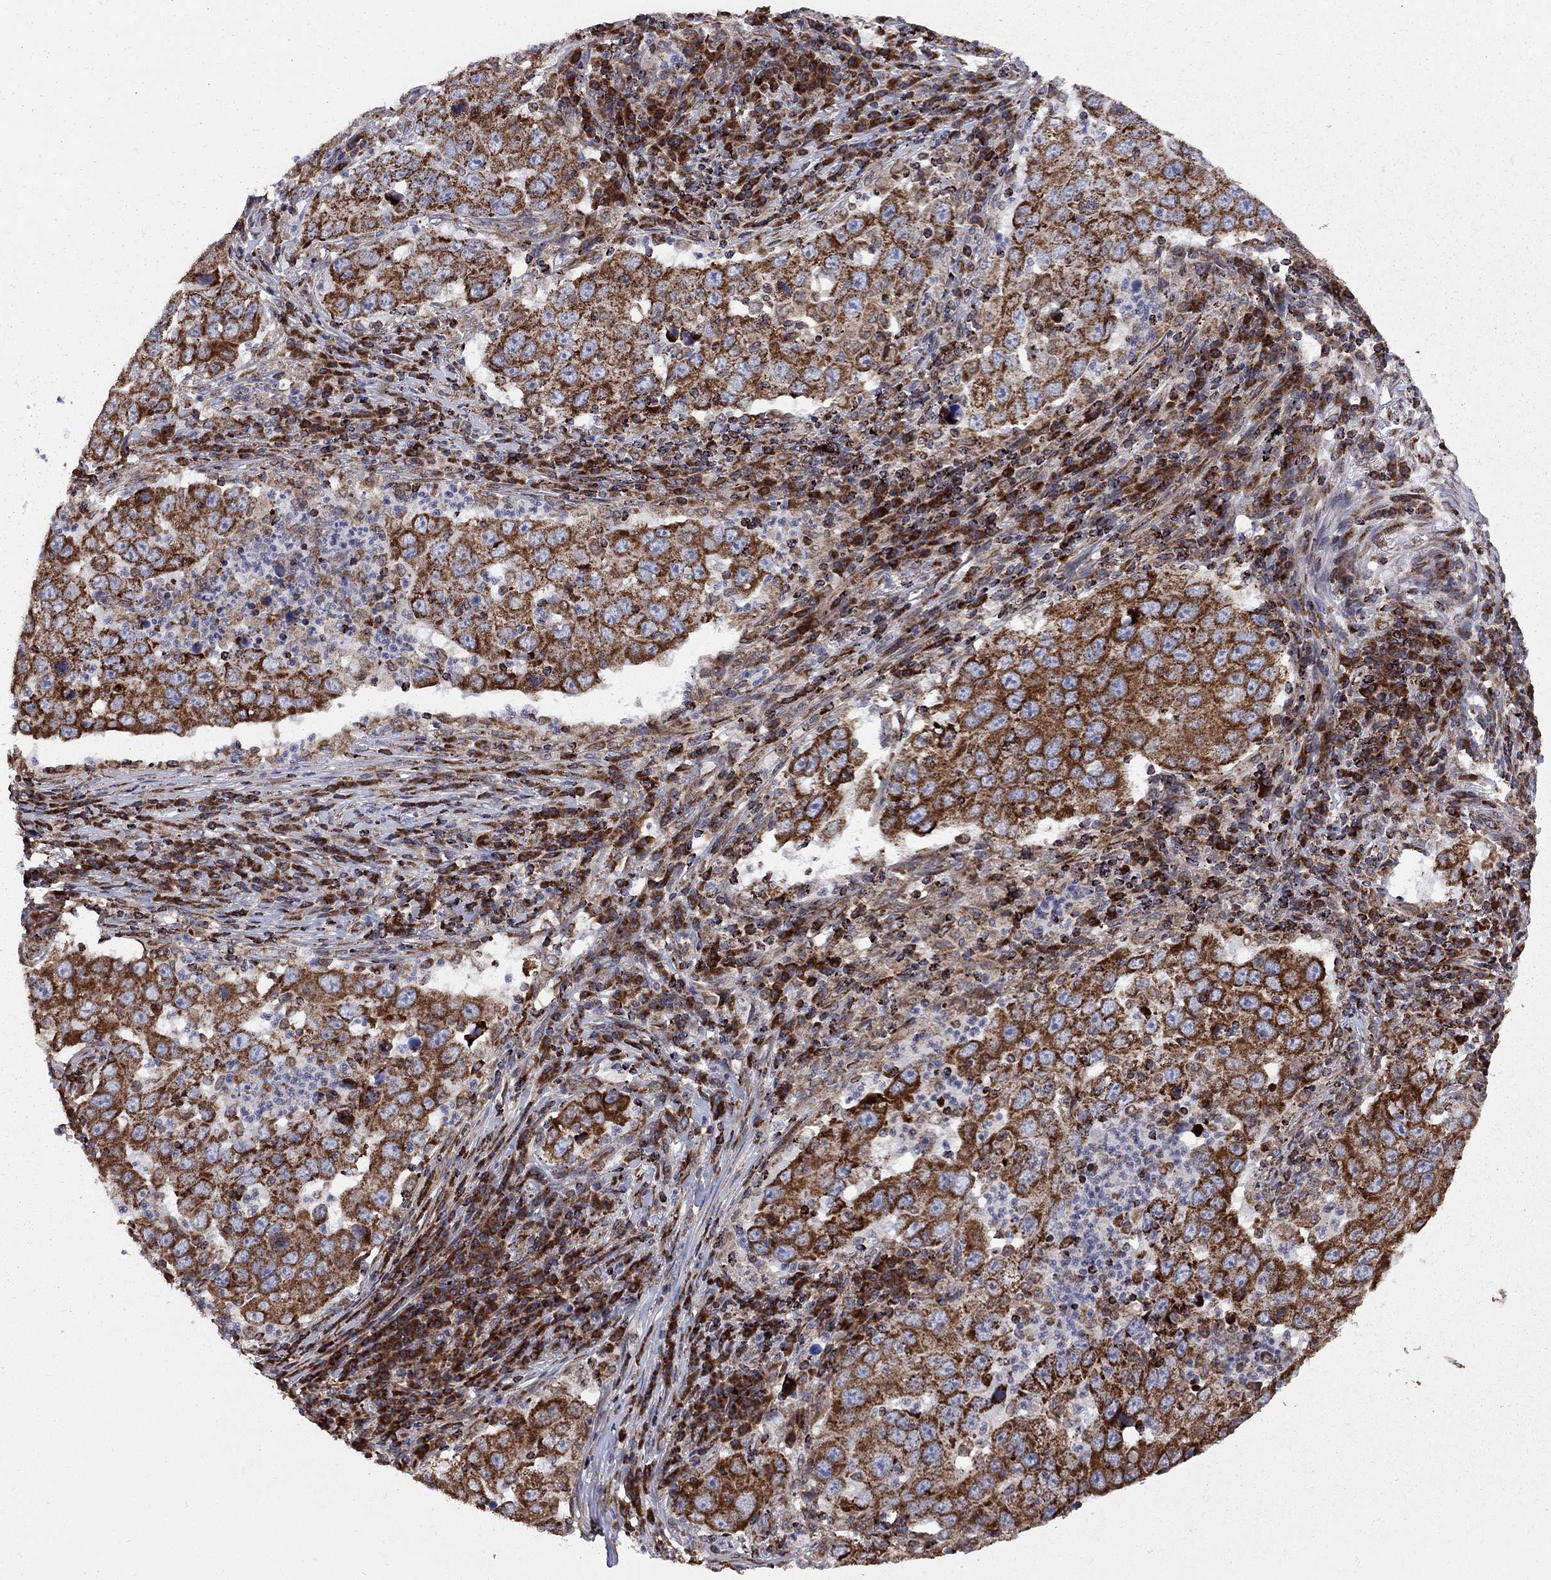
{"staining": {"intensity": "strong", "quantity": ">75%", "location": "cytoplasmic/membranous"}, "tissue": "lung cancer", "cell_type": "Tumor cells", "image_type": "cancer", "snomed": [{"axis": "morphology", "description": "Adenocarcinoma, NOS"}, {"axis": "topography", "description": "Lung"}], "caption": "Immunohistochemistry (IHC) micrograph of neoplastic tissue: human lung adenocarcinoma stained using immunohistochemistry (IHC) reveals high levels of strong protein expression localized specifically in the cytoplasmic/membranous of tumor cells, appearing as a cytoplasmic/membranous brown color.", "gene": "CLPTM1", "patient": {"sex": "male", "age": 73}}